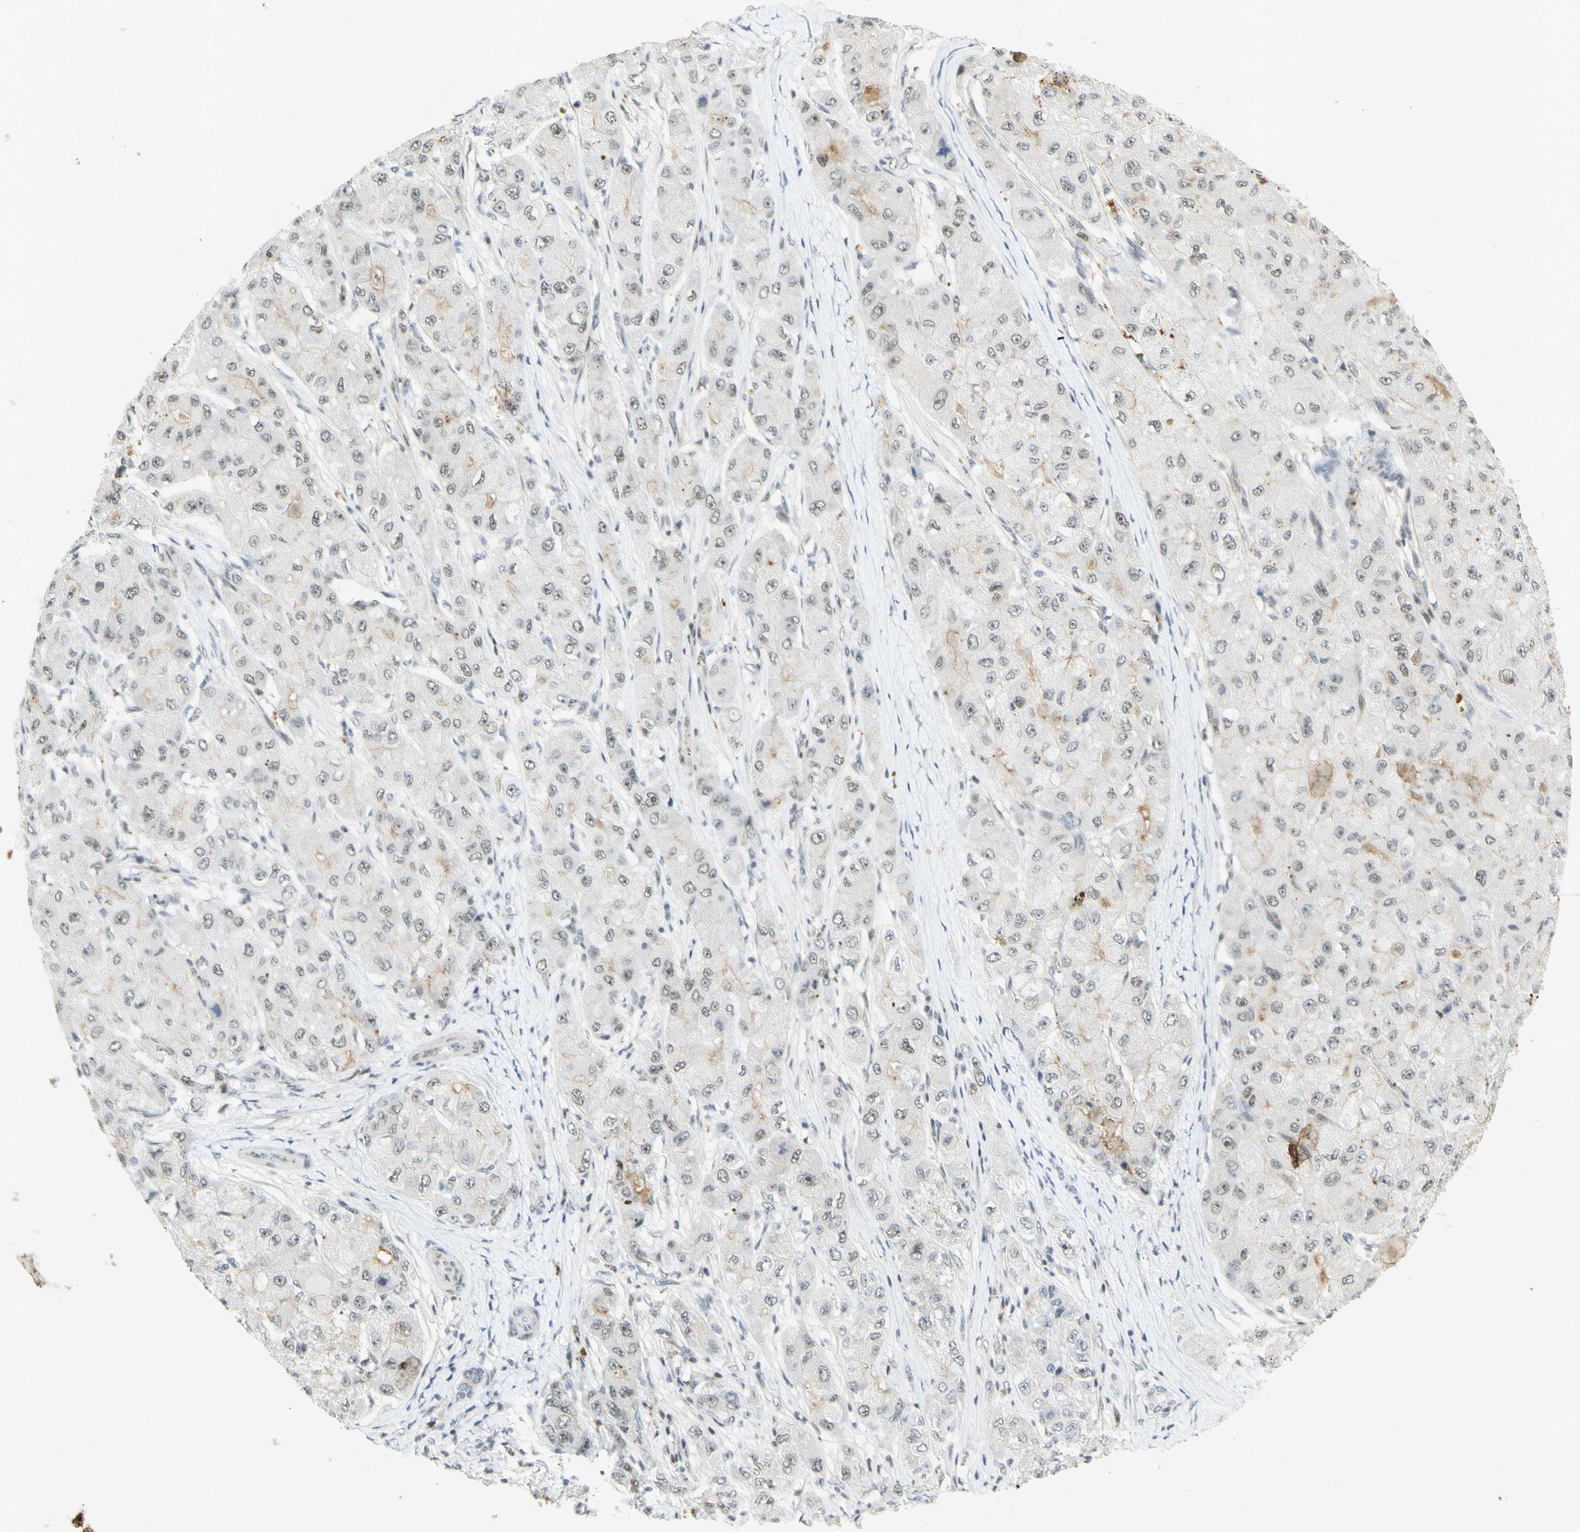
{"staining": {"intensity": "moderate", "quantity": "<25%", "location": "nuclear"}, "tissue": "liver cancer", "cell_type": "Tumor cells", "image_type": "cancer", "snomed": [{"axis": "morphology", "description": "Carcinoma, Hepatocellular, NOS"}, {"axis": "topography", "description": "Liver"}], "caption": "Immunohistochemical staining of liver hepatocellular carcinoma demonstrates moderate nuclear protein positivity in about <25% of tumor cells.", "gene": "IRF1", "patient": {"sex": "male", "age": 80}}